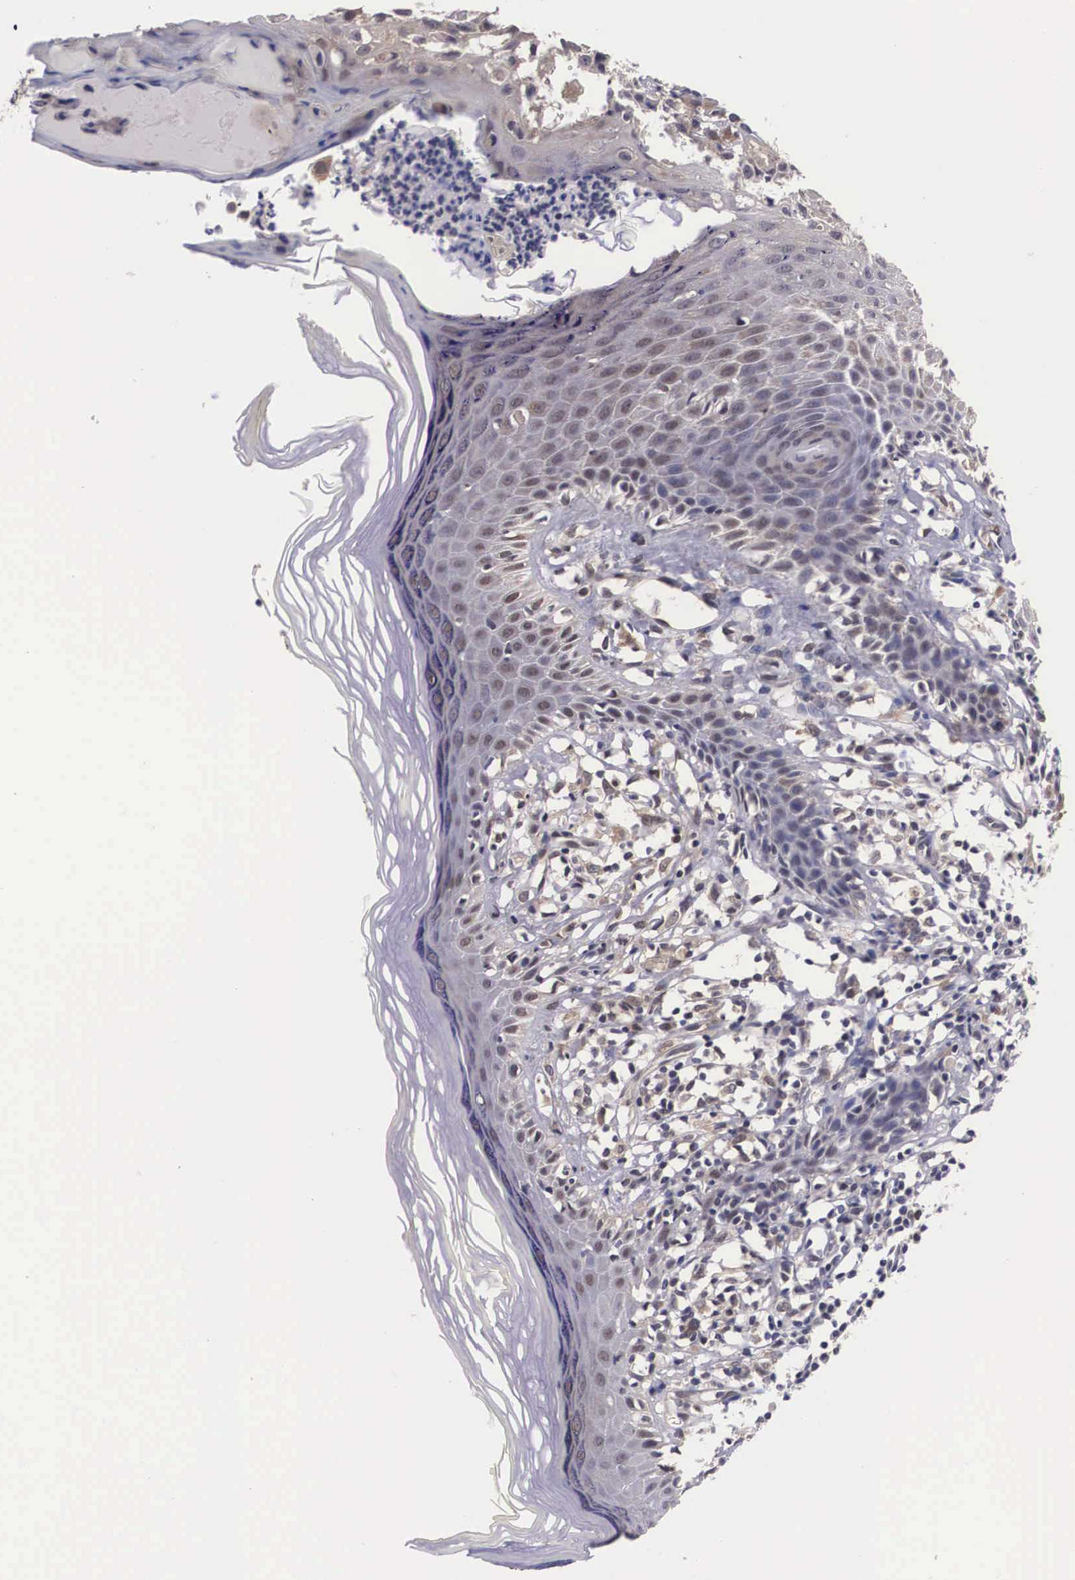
{"staining": {"intensity": "weak", "quantity": "25%-75%", "location": "cytoplasmic/membranous"}, "tissue": "melanoma", "cell_type": "Tumor cells", "image_type": "cancer", "snomed": [{"axis": "morphology", "description": "Malignant melanoma, NOS"}, {"axis": "topography", "description": "Skin"}], "caption": "Melanoma was stained to show a protein in brown. There is low levels of weak cytoplasmic/membranous positivity in approximately 25%-75% of tumor cells.", "gene": "OTX2", "patient": {"sex": "female", "age": 52}}